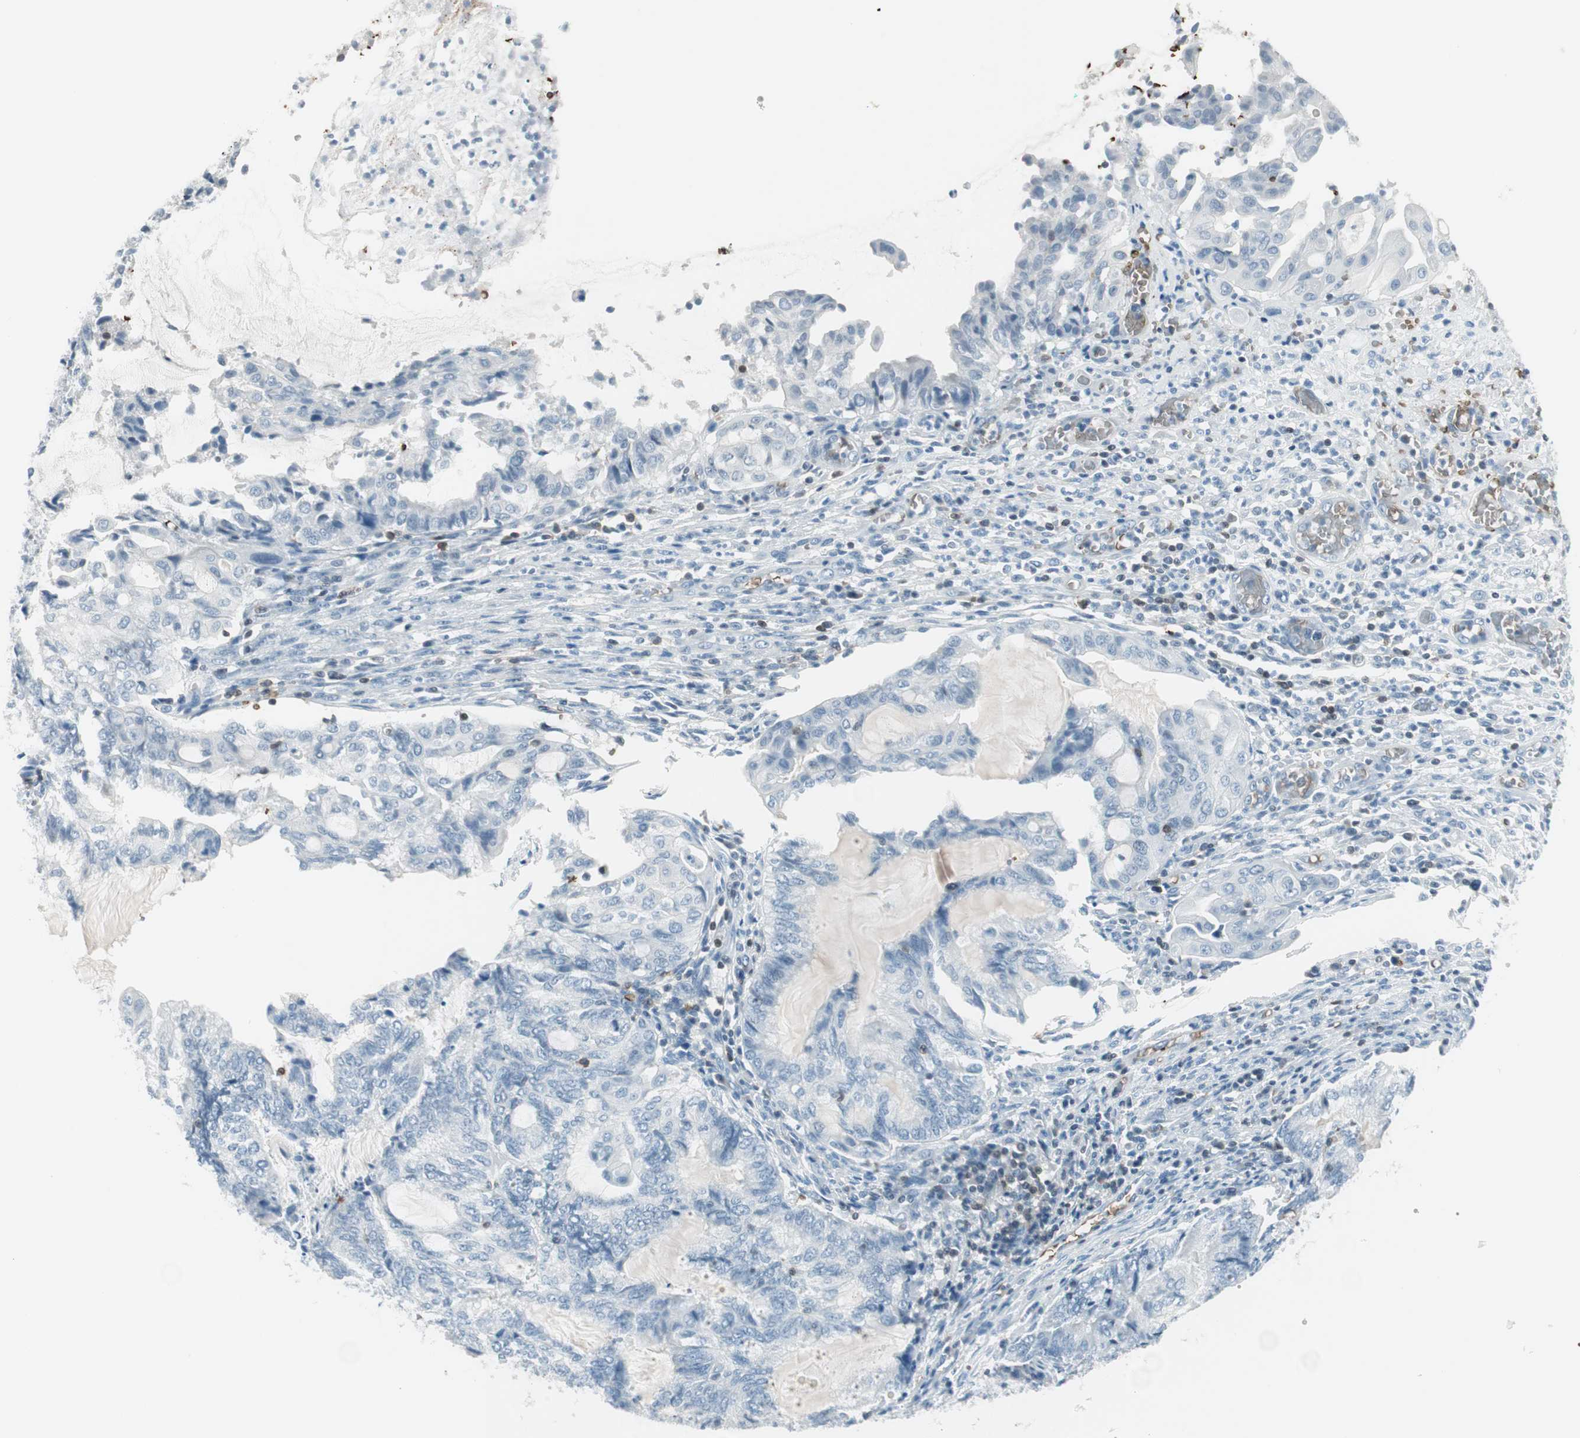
{"staining": {"intensity": "negative", "quantity": "none", "location": "none"}, "tissue": "endometrial cancer", "cell_type": "Tumor cells", "image_type": "cancer", "snomed": [{"axis": "morphology", "description": "Adenocarcinoma, NOS"}, {"axis": "topography", "description": "Uterus"}, {"axis": "topography", "description": "Endometrium"}], "caption": "The IHC histopathology image has no significant staining in tumor cells of adenocarcinoma (endometrial) tissue.", "gene": "MAP4K1", "patient": {"sex": "female", "age": 70}}